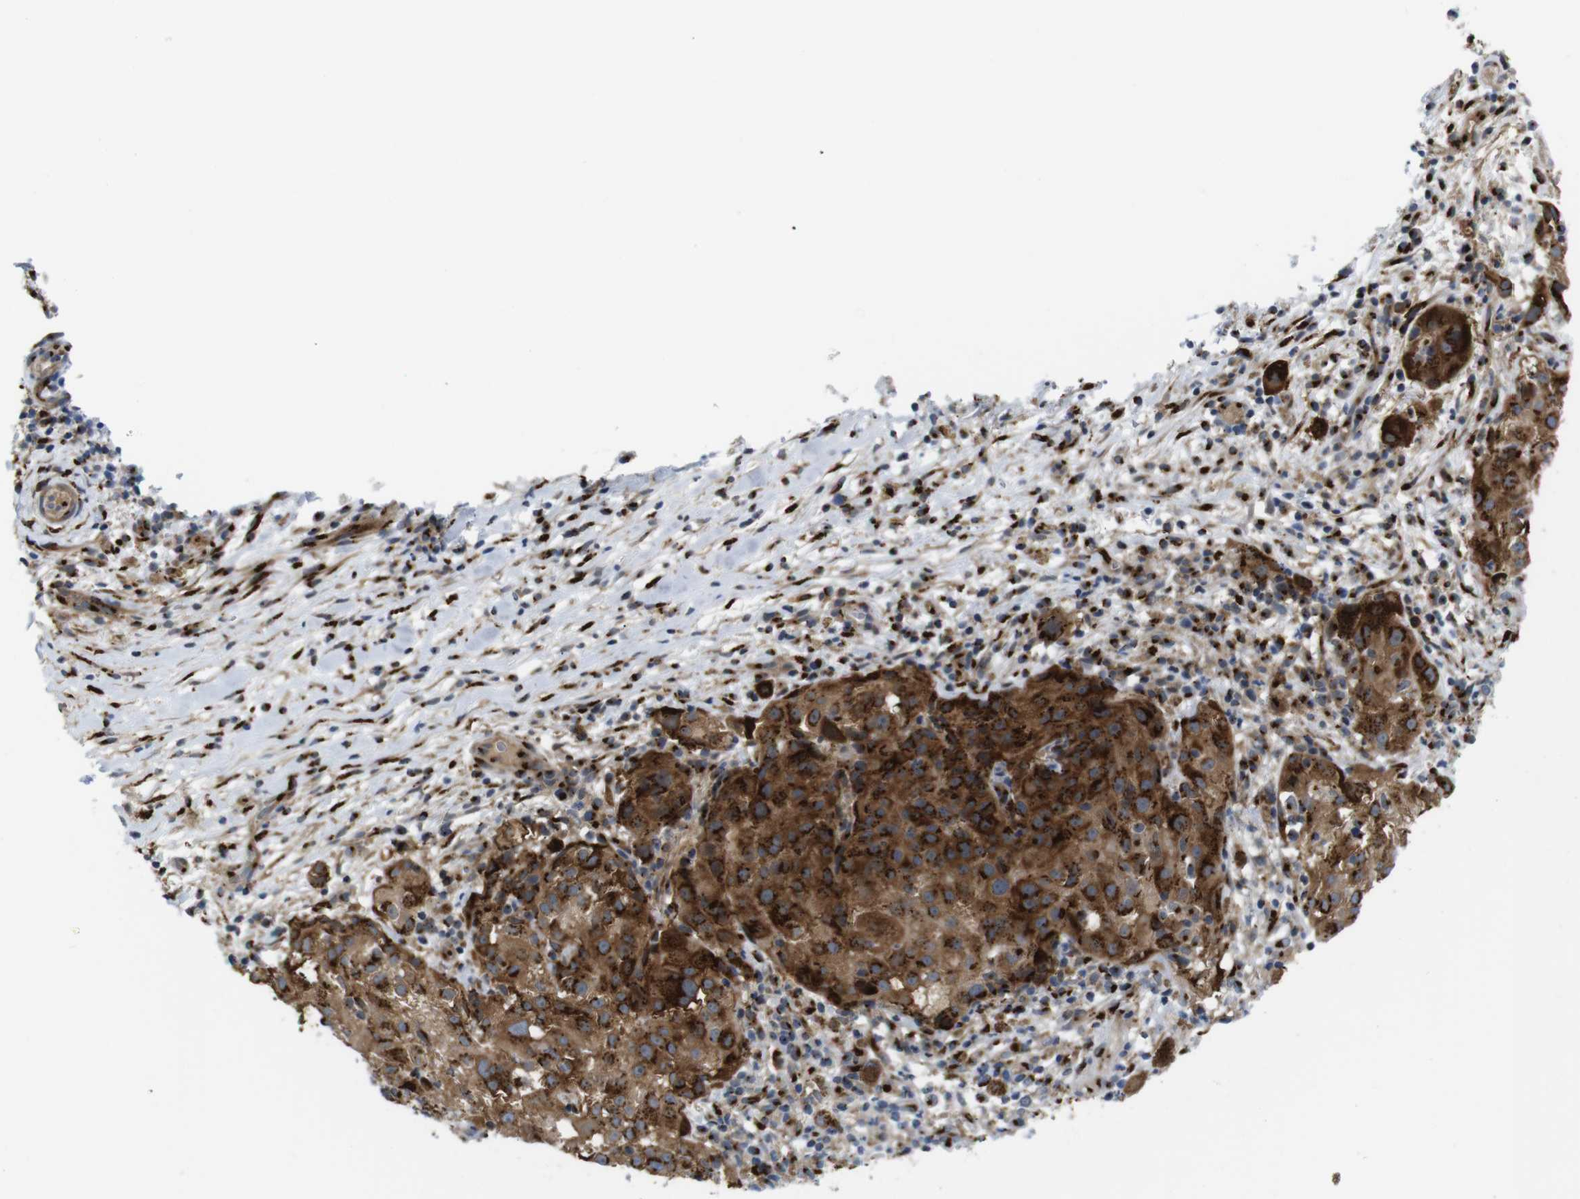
{"staining": {"intensity": "strong", "quantity": ">75%", "location": "cytoplasmic/membranous"}, "tissue": "melanoma", "cell_type": "Tumor cells", "image_type": "cancer", "snomed": [{"axis": "morphology", "description": "Necrosis, NOS"}, {"axis": "morphology", "description": "Malignant melanoma, NOS"}, {"axis": "topography", "description": "Skin"}], "caption": "Protein analysis of melanoma tissue displays strong cytoplasmic/membranous expression in about >75% of tumor cells.", "gene": "TGOLN2", "patient": {"sex": "female", "age": 87}}